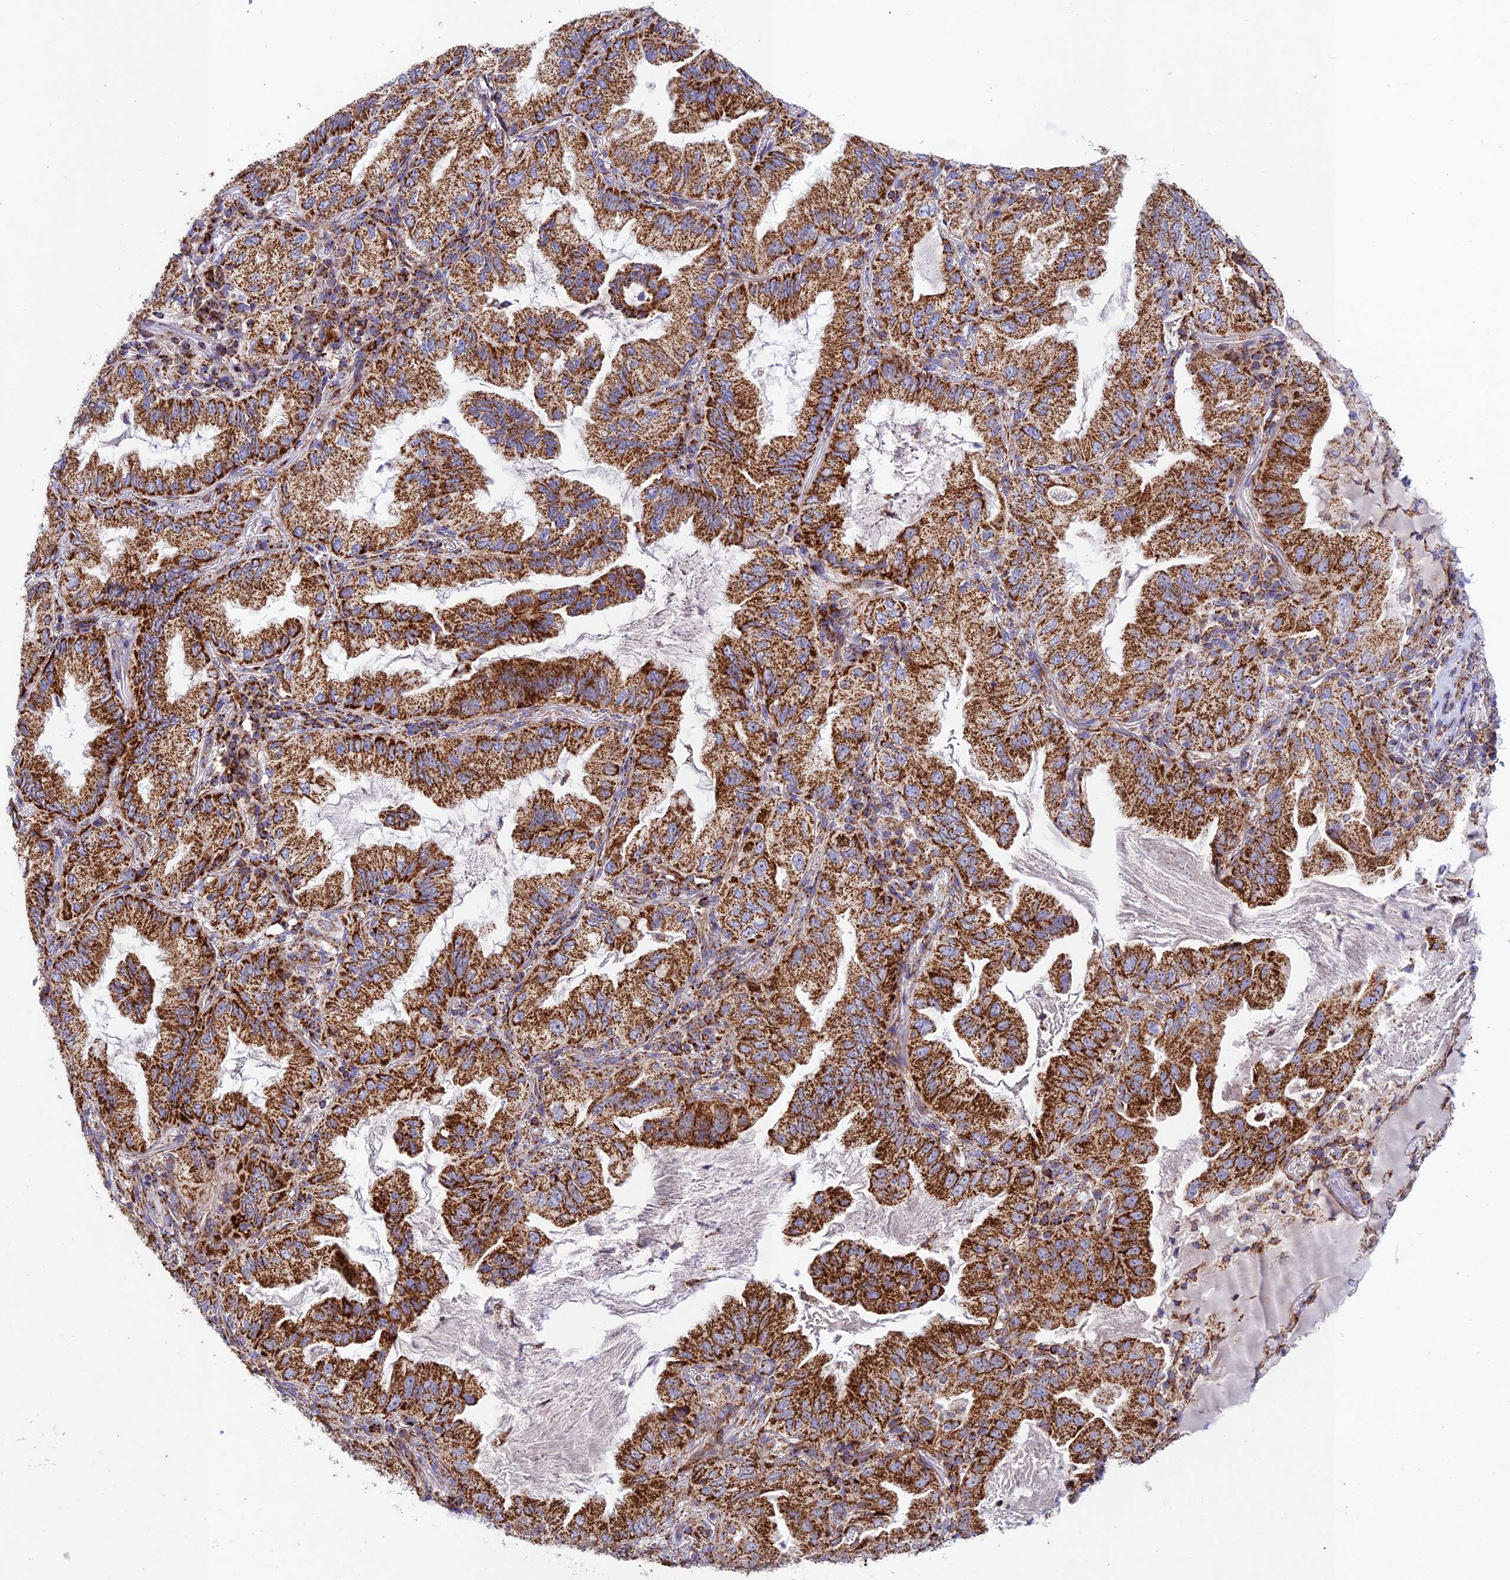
{"staining": {"intensity": "strong", "quantity": ">75%", "location": "cytoplasmic/membranous"}, "tissue": "lung cancer", "cell_type": "Tumor cells", "image_type": "cancer", "snomed": [{"axis": "morphology", "description": "Adenocarcinoma, NOS"}, {"axis": "topography", "description": "Lung"}], "caption": "Immunohistochemistry (IHC) staining of adenocarcinoma (lung), which displays high levels of strong cytoplasmic/membranous positivity in about >75% of tumor cells indicating strong cytoplasmic/membranous protein positivity. The staining was performed using DAB (3,3'-diaminobenzidine) (brown) for protein detection and nuclei were counterstained in hematoxylin (blue).", "gene": "KHDC3L", "patient": {"sex": "female", "age": 69}}